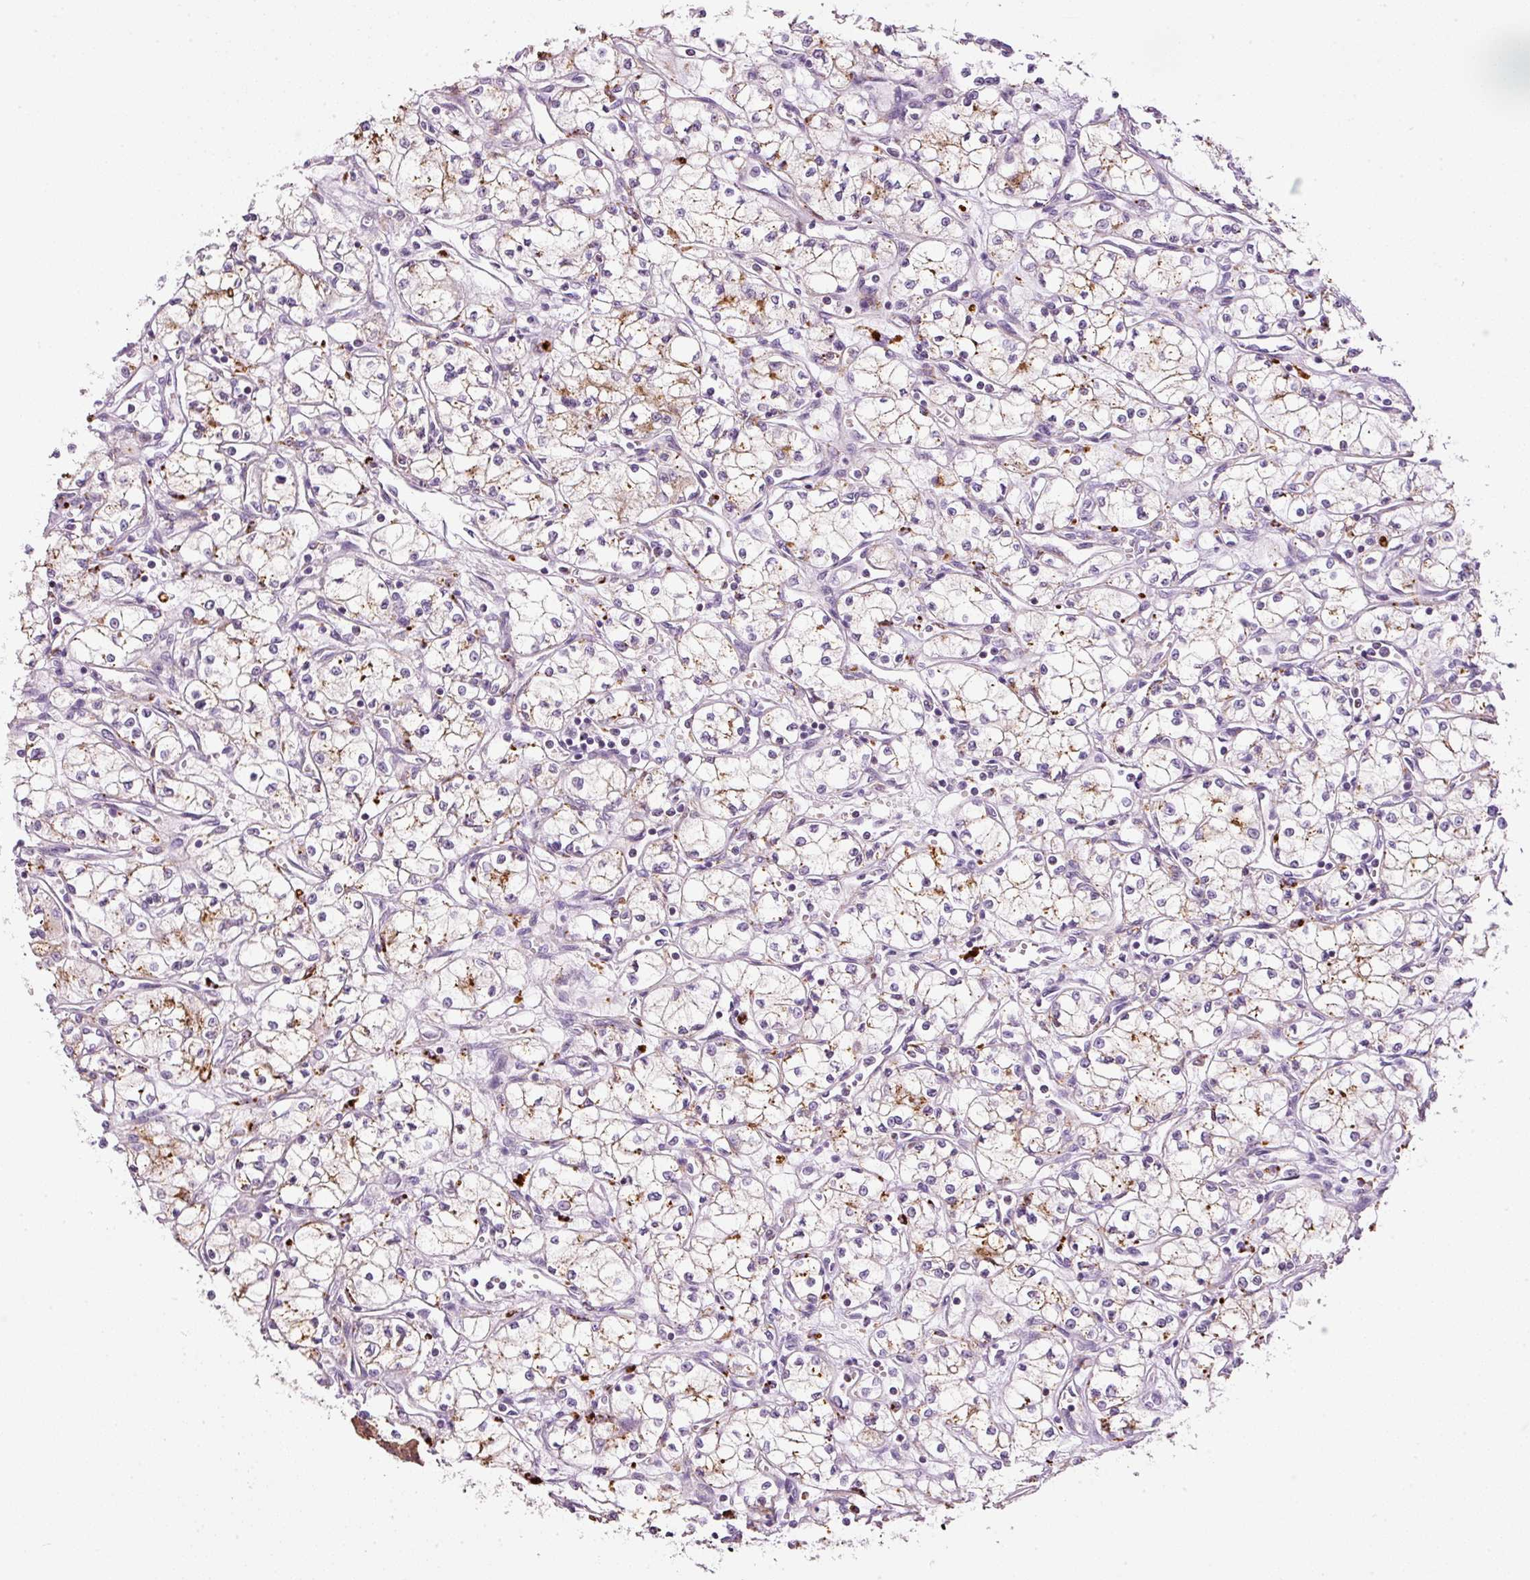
{"staining": {"intensity": "weak", "quantity": "<25%", "location": "cytoplasmic/membranous"}, "tissue": "renal cancer", "cell_type": "Tumor cells", "image_type": "cancer", "snomed": [{"axis": "morphology", "description": "Normal tissue, NOS"}, {"axis": "morphology", "description": "Adenocarcinoma, NOS"}, {"axis": "topography", "description": "Kidney"}], "caption": "An immunohistochemistry (IHC) micrograph of renal cancer is shown. There is no staining in tumor cells of renal cancer.", "gene": "ZNF639", "patient": {"sex": "male", "age": 59}}